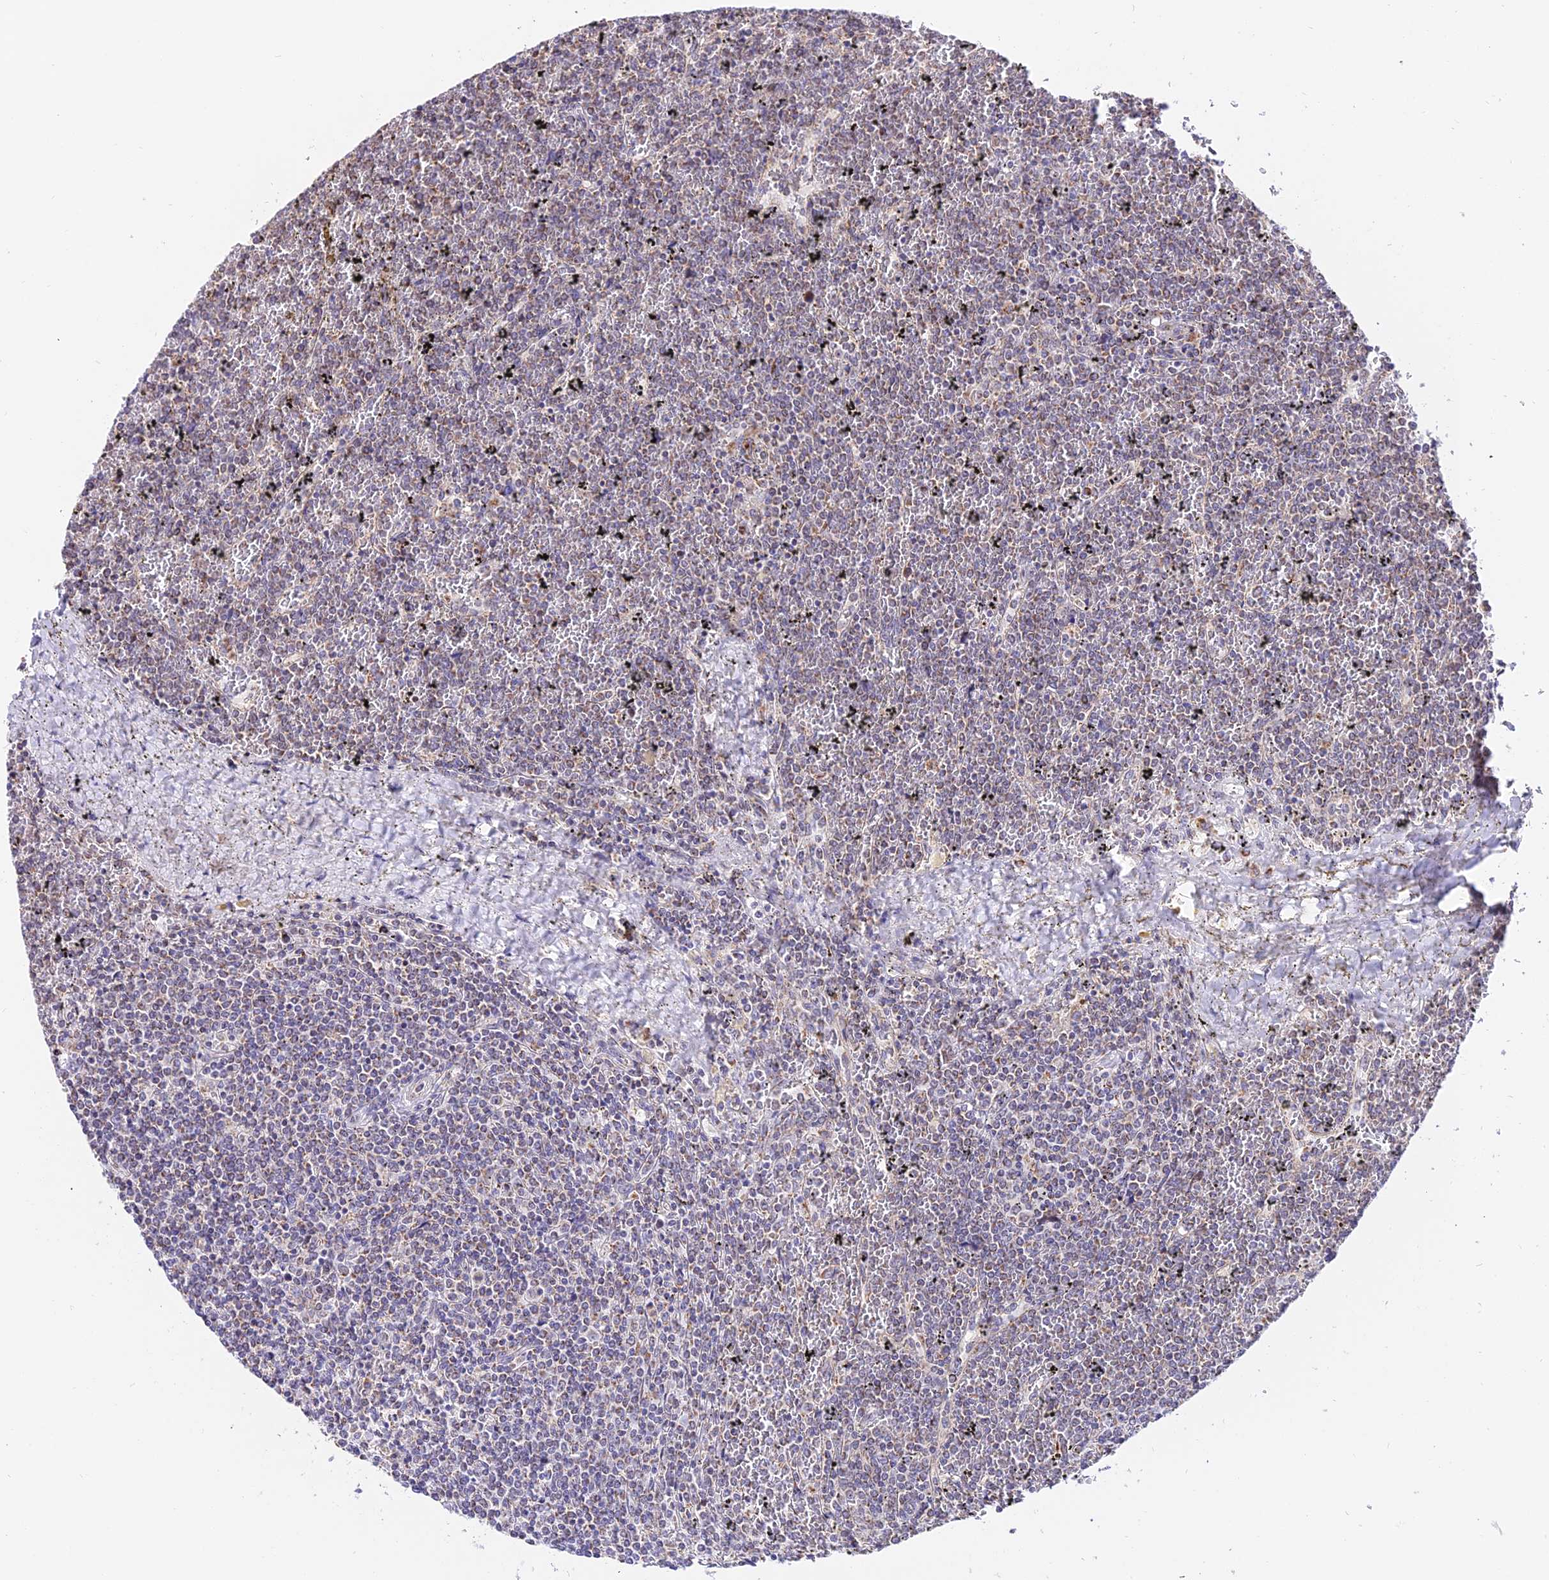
{"staining": {"intensity": "negative", "quantity": "none", "location": "none"}, "tissue": "lymphoma", "cell_type": "Tumor cells", "image_type": "cancer", "snomed": [{"axis": "morphology", "description": "Malignant lymphoma, non-Hodgkin's type, Low grade"}, {"axis": "topography", "description": "Spleen"}], "caption": "There is no significant staining in tumor cells of malignant lymphoma, non-Hodgkin's type (low-grade).", "gene": "ATP5PB", "patient": {"sex": "female", "age": 19}}